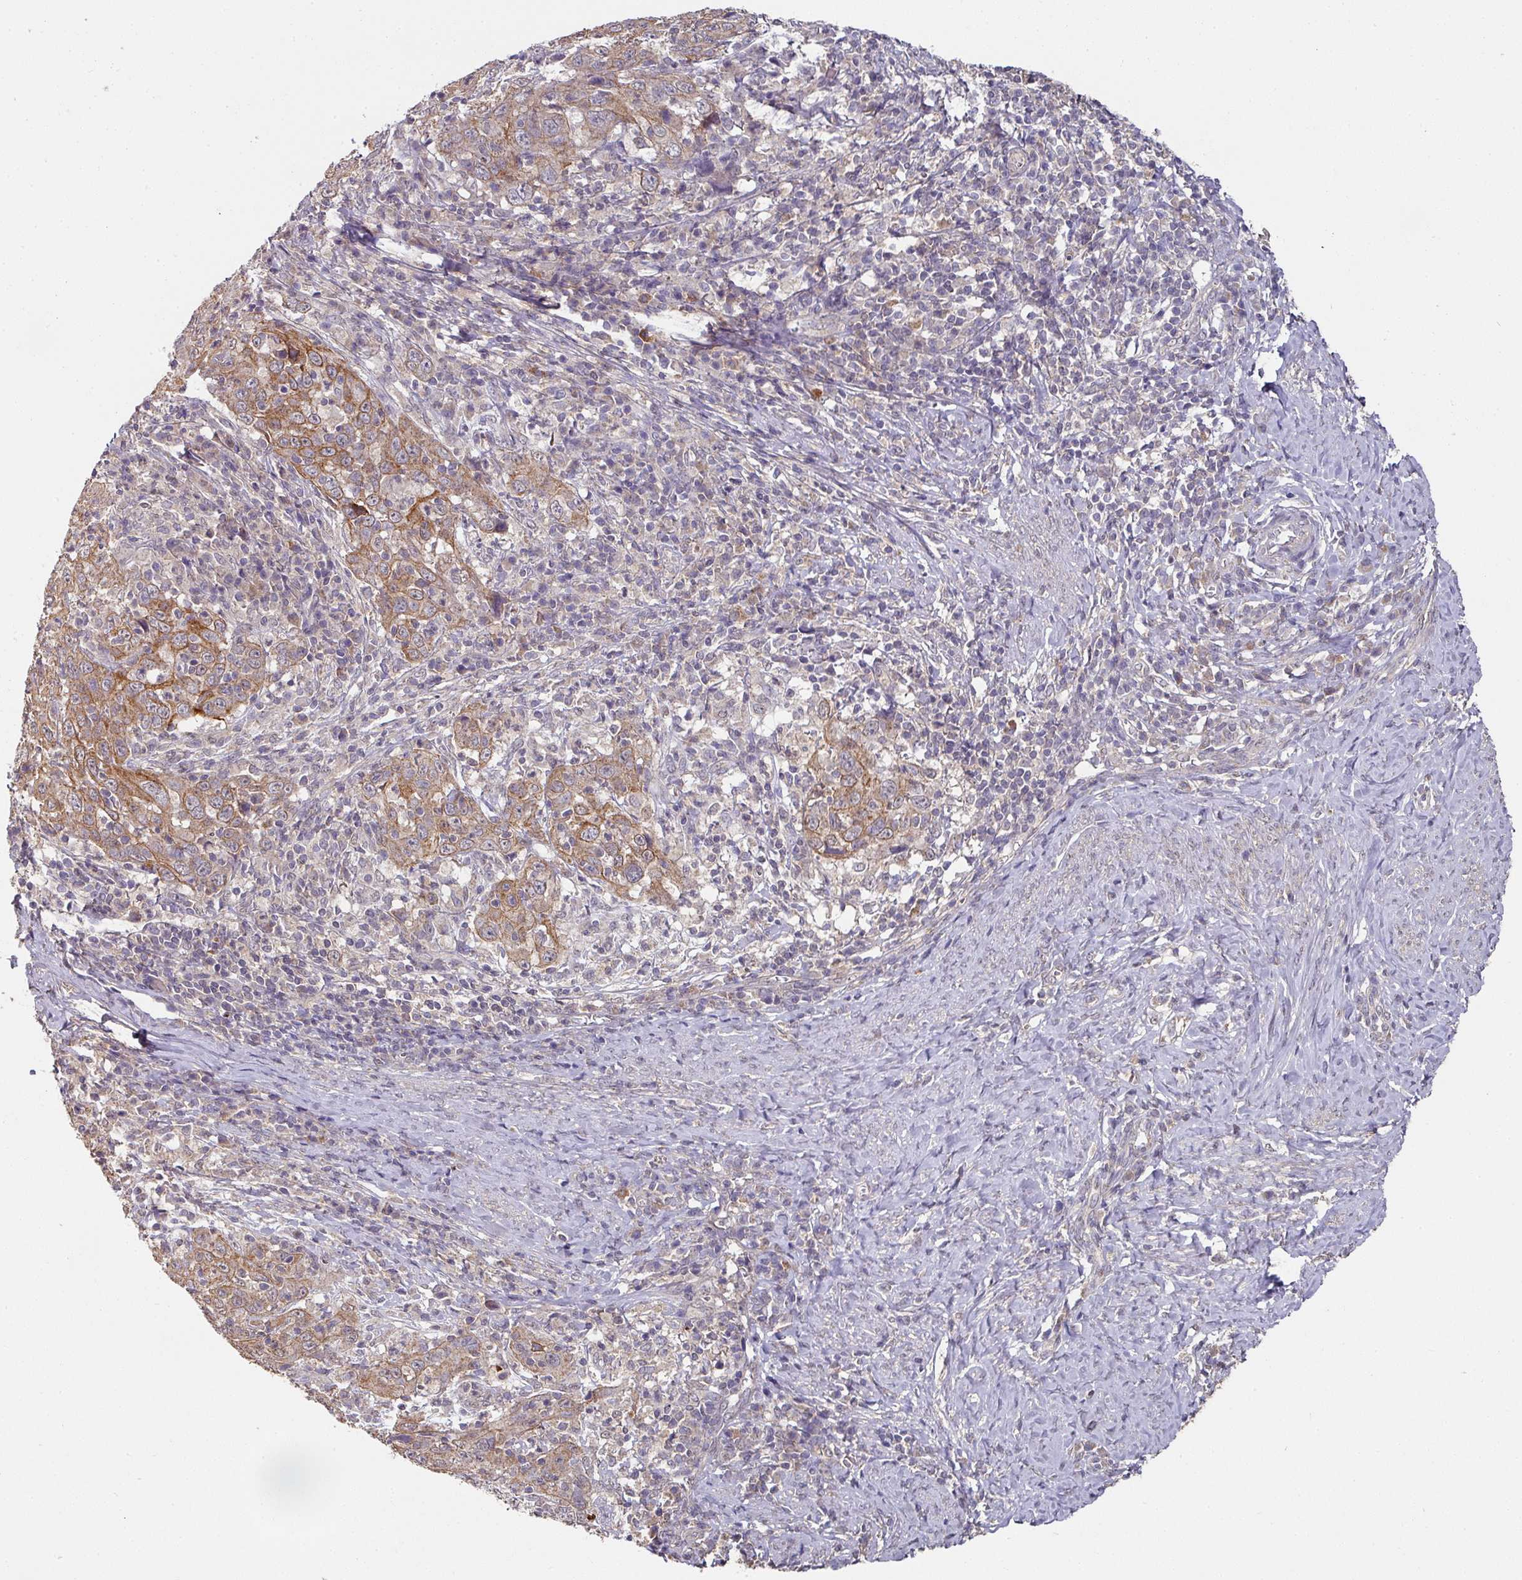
{"staining": {"intensity": "moderate", "quantity": ">75%", "location": "cytoplasmic/membranous"}, "tissue": "cervical cancer", "cell_type": "Tumor cells", "image_type": "cancer", "snomed": [{"axis": "morphology", "description": "Squamous cell carcinoma, NOS"}, {"axis": "topography", "description": "Cervix"}], "caption": "Tumor cells show medium levels of moderate cytoplasmic/membranous expression in about >75% of cells in human cervical cancer (squamous cell carcinoma).", "gene": "EXTL3", "patient": {"sex": "female", "age": 46}}